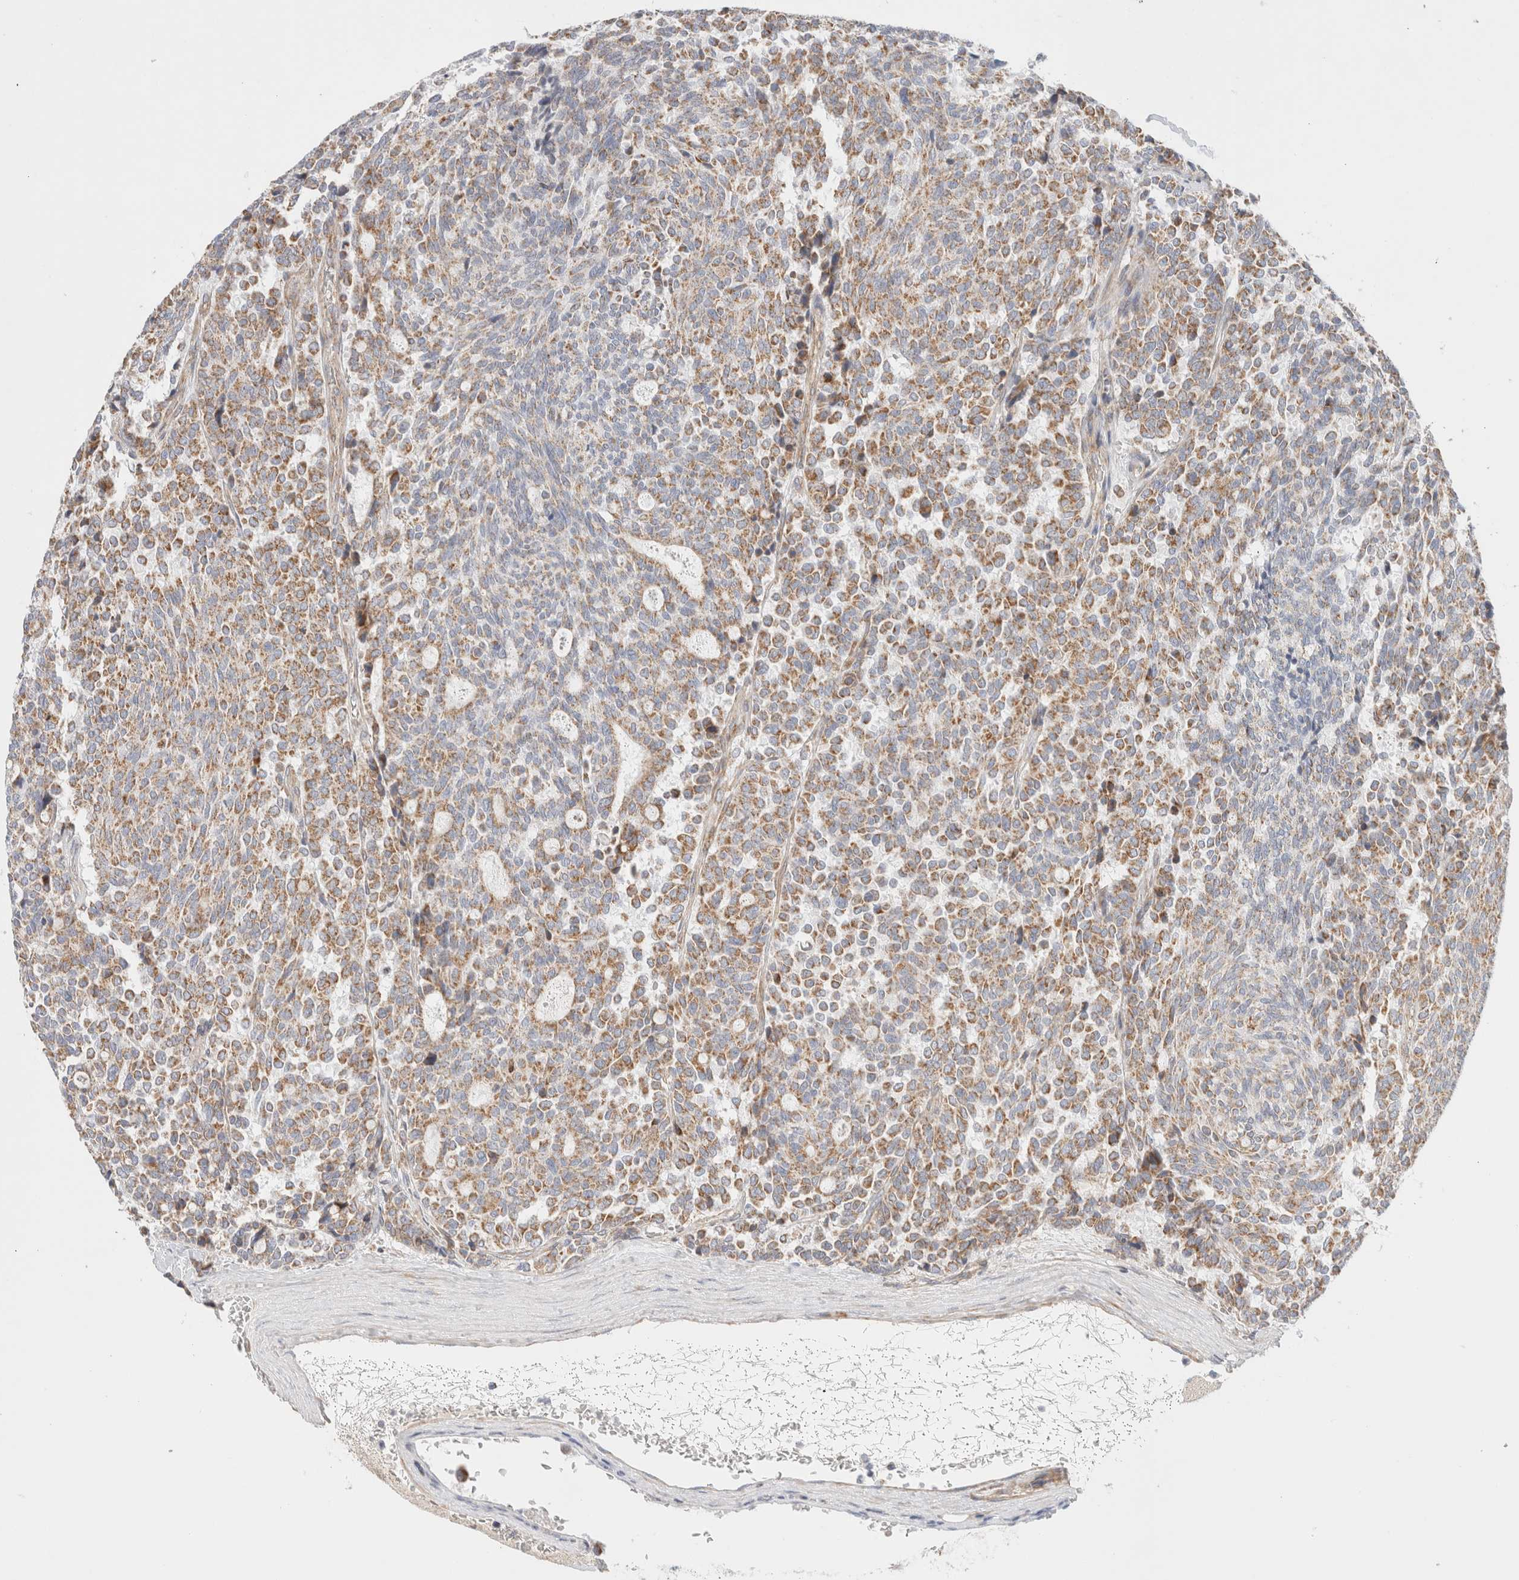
{"staining": {"intensity": "moderate", "quantity": ">75%", "location": "cytoplasmic/membranous"}, "tissue": "carcinoid", "cell_type": "Tumor cells", "image_type": "cancer", "snomed": [{"axis": "morphology", "description": "Carcinoid, malignant, NOS"}, {"axis": "topography", "description": "Pancreas"}], "caption": "This is a micrograph of IHC staining of carcinoid (malignant), which shows moderate expression in the cytoplasmic/membranous of tumor cells.", "gene": "MRM3", "patient": {"sex": "female", "age": 54}}